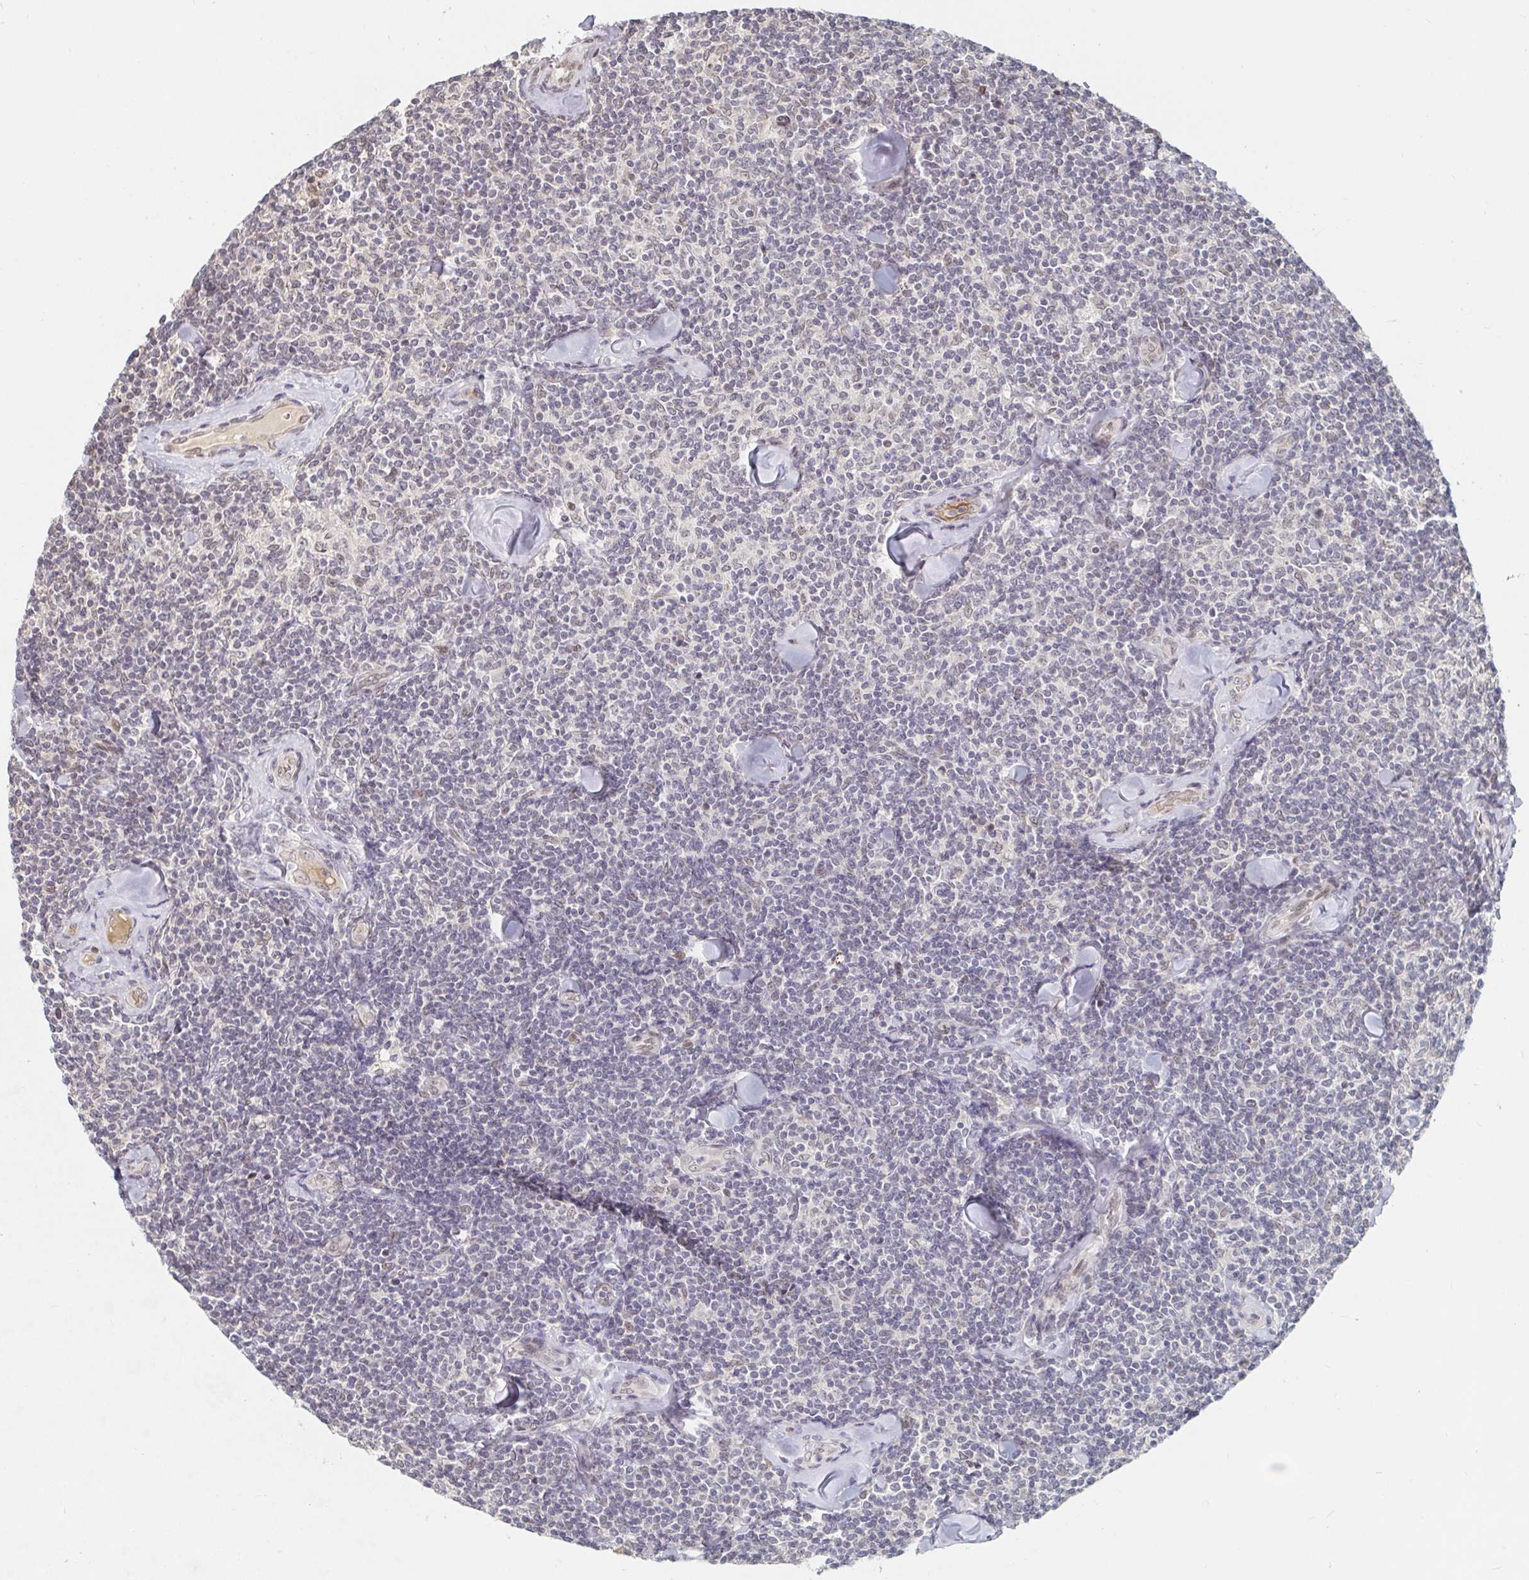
{"staining": {"intensity": "negative", "quantity": "none", "location": "none"}, "tissue": "lymphoma", "cell_type": "Tumor cells", "image_type": "cancer", "snomed": [{"axis": "morphology", "description": "Malignant lymphoma, non-Hodgkin's type, Low grade"}, {"axis": "topography", "description": "Lymph node"}], "caption": "The photomicrograph shows no staining of tumor cells in lymphoma. The staining is performed using DAB brown chromogen with nuclei counter-stained in using hematoxylin.", "gene": "CHD2", "patient": {"sex": "female", "age": 56}}